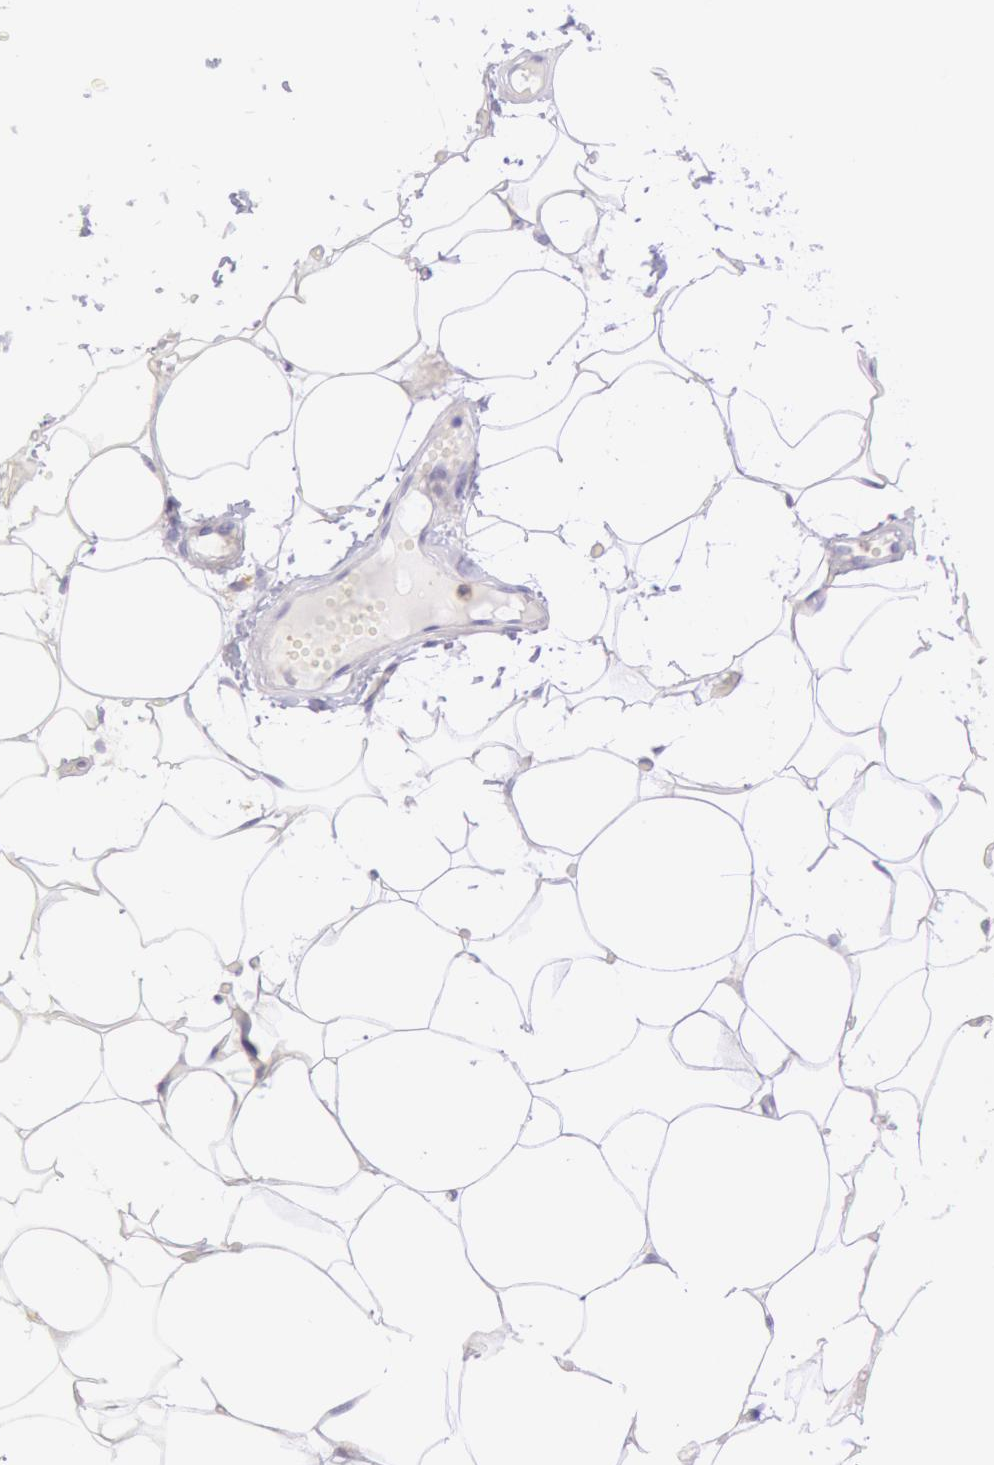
{"staining": {"intensity": "negative", "quantity": "none", "location": "none"}, "tissue": "adipose tissue", "cell_type": "Adipocytes", "image_type": "normal", "snomed": [{"axis": "morphology", "description": "Normal tissue, NOS"}, {"axis": "morphology", "description": "Fibrosis, NOS"}, {"axis": "topography", "description": "Breast"}], "caption": "High power microscopy micrograph of an IHC image of unremarkable adipose tissue, revealing no significant staining in adipocytes.", "gene": "LYN", "patient": {"sex": "female", "age": 24}}